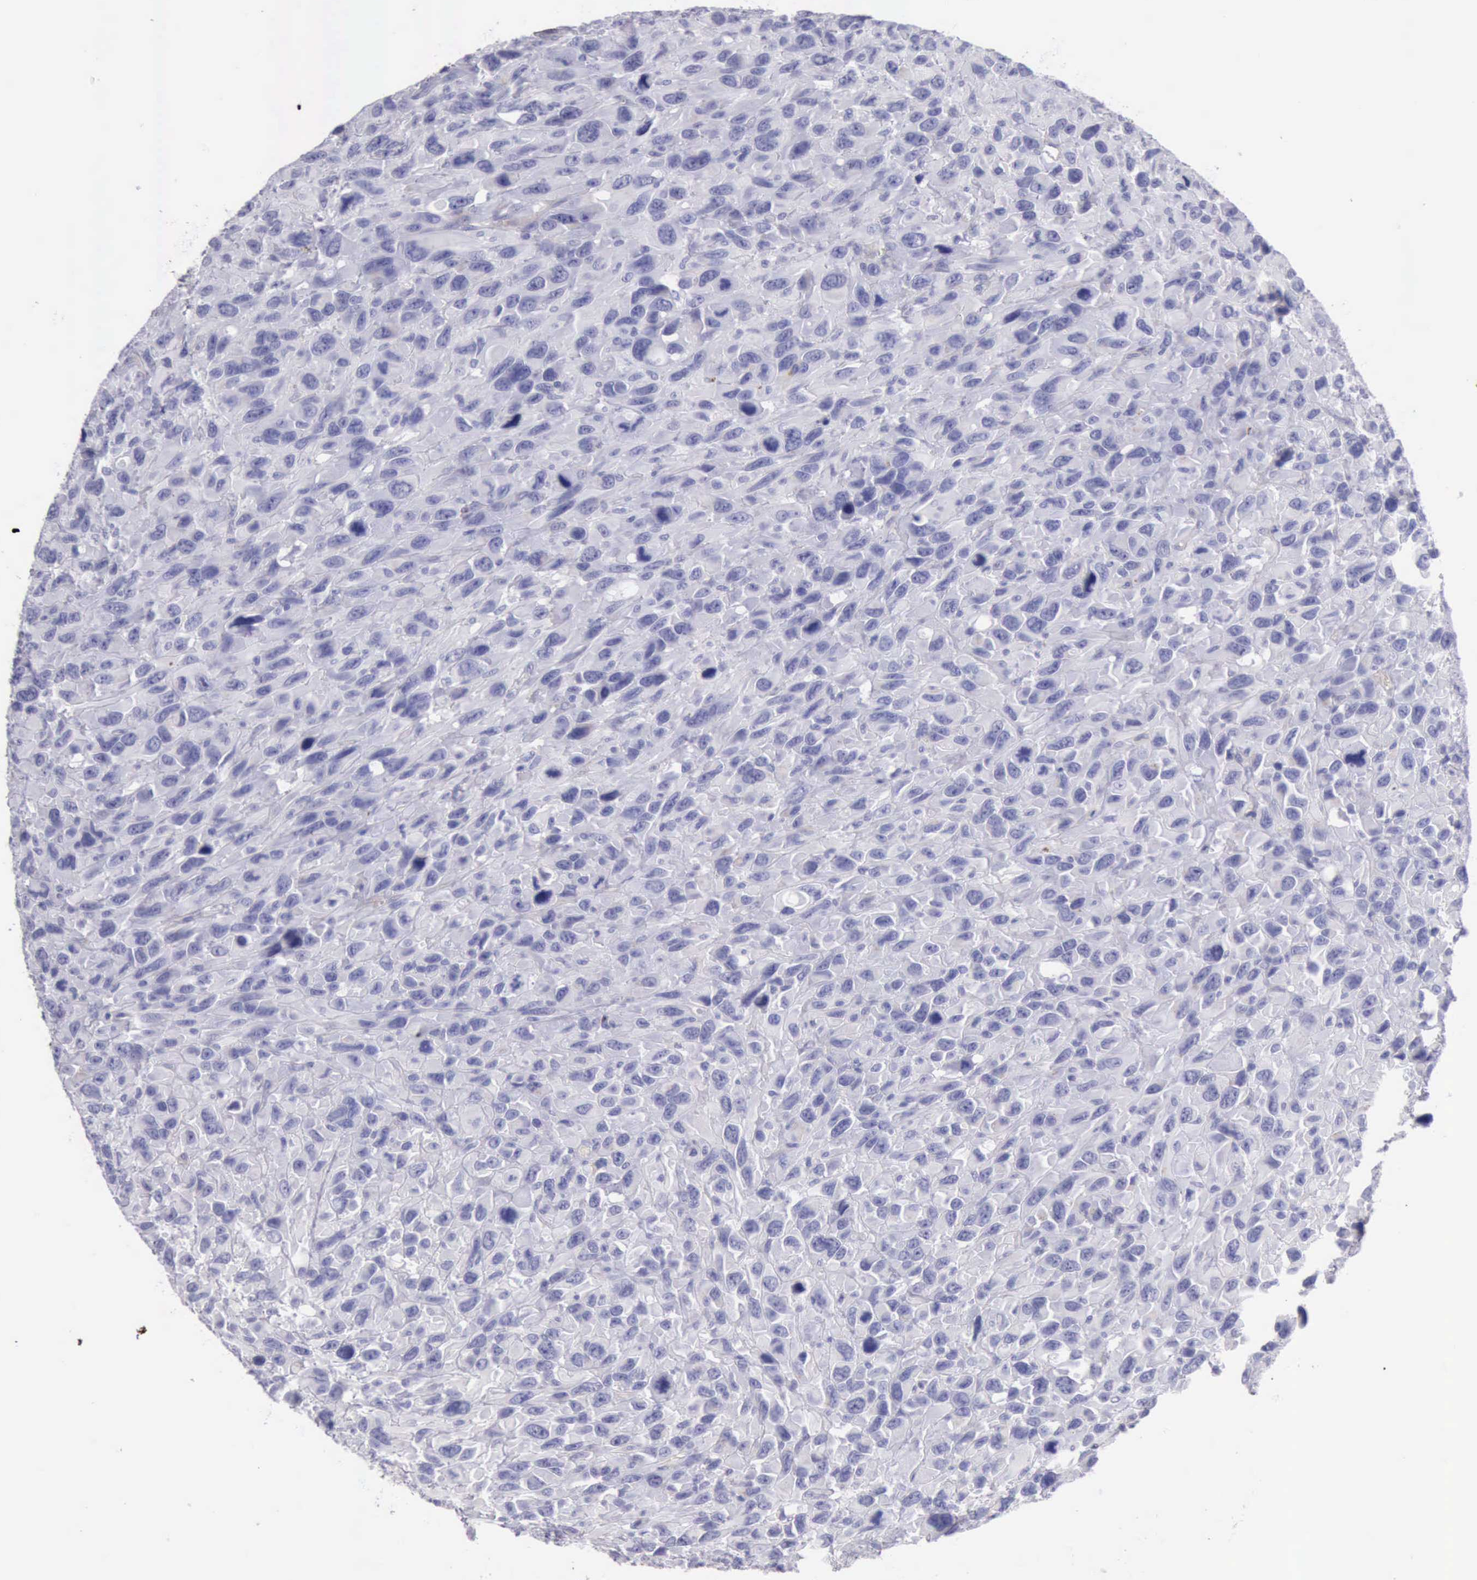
{"staining": {"intensity": "negative", "quantity": "none", "location": "none"}, "tissue": "renal cancer", "cell_type": "Tumor cells", "image_type": "cancer", "snomed": [{"axis": "morphology", "description": "Adenocarcinoma, NOS"}, {"axis": "topography", "description": "Kidney"}], "caption": "DAB immunohistochemical staining of human renal cancer (adenocarcinoma) demonstrates no significant expression in tumor cells.", "gene": "AOC3", "patient": {"sex": "male", "age": 79}}